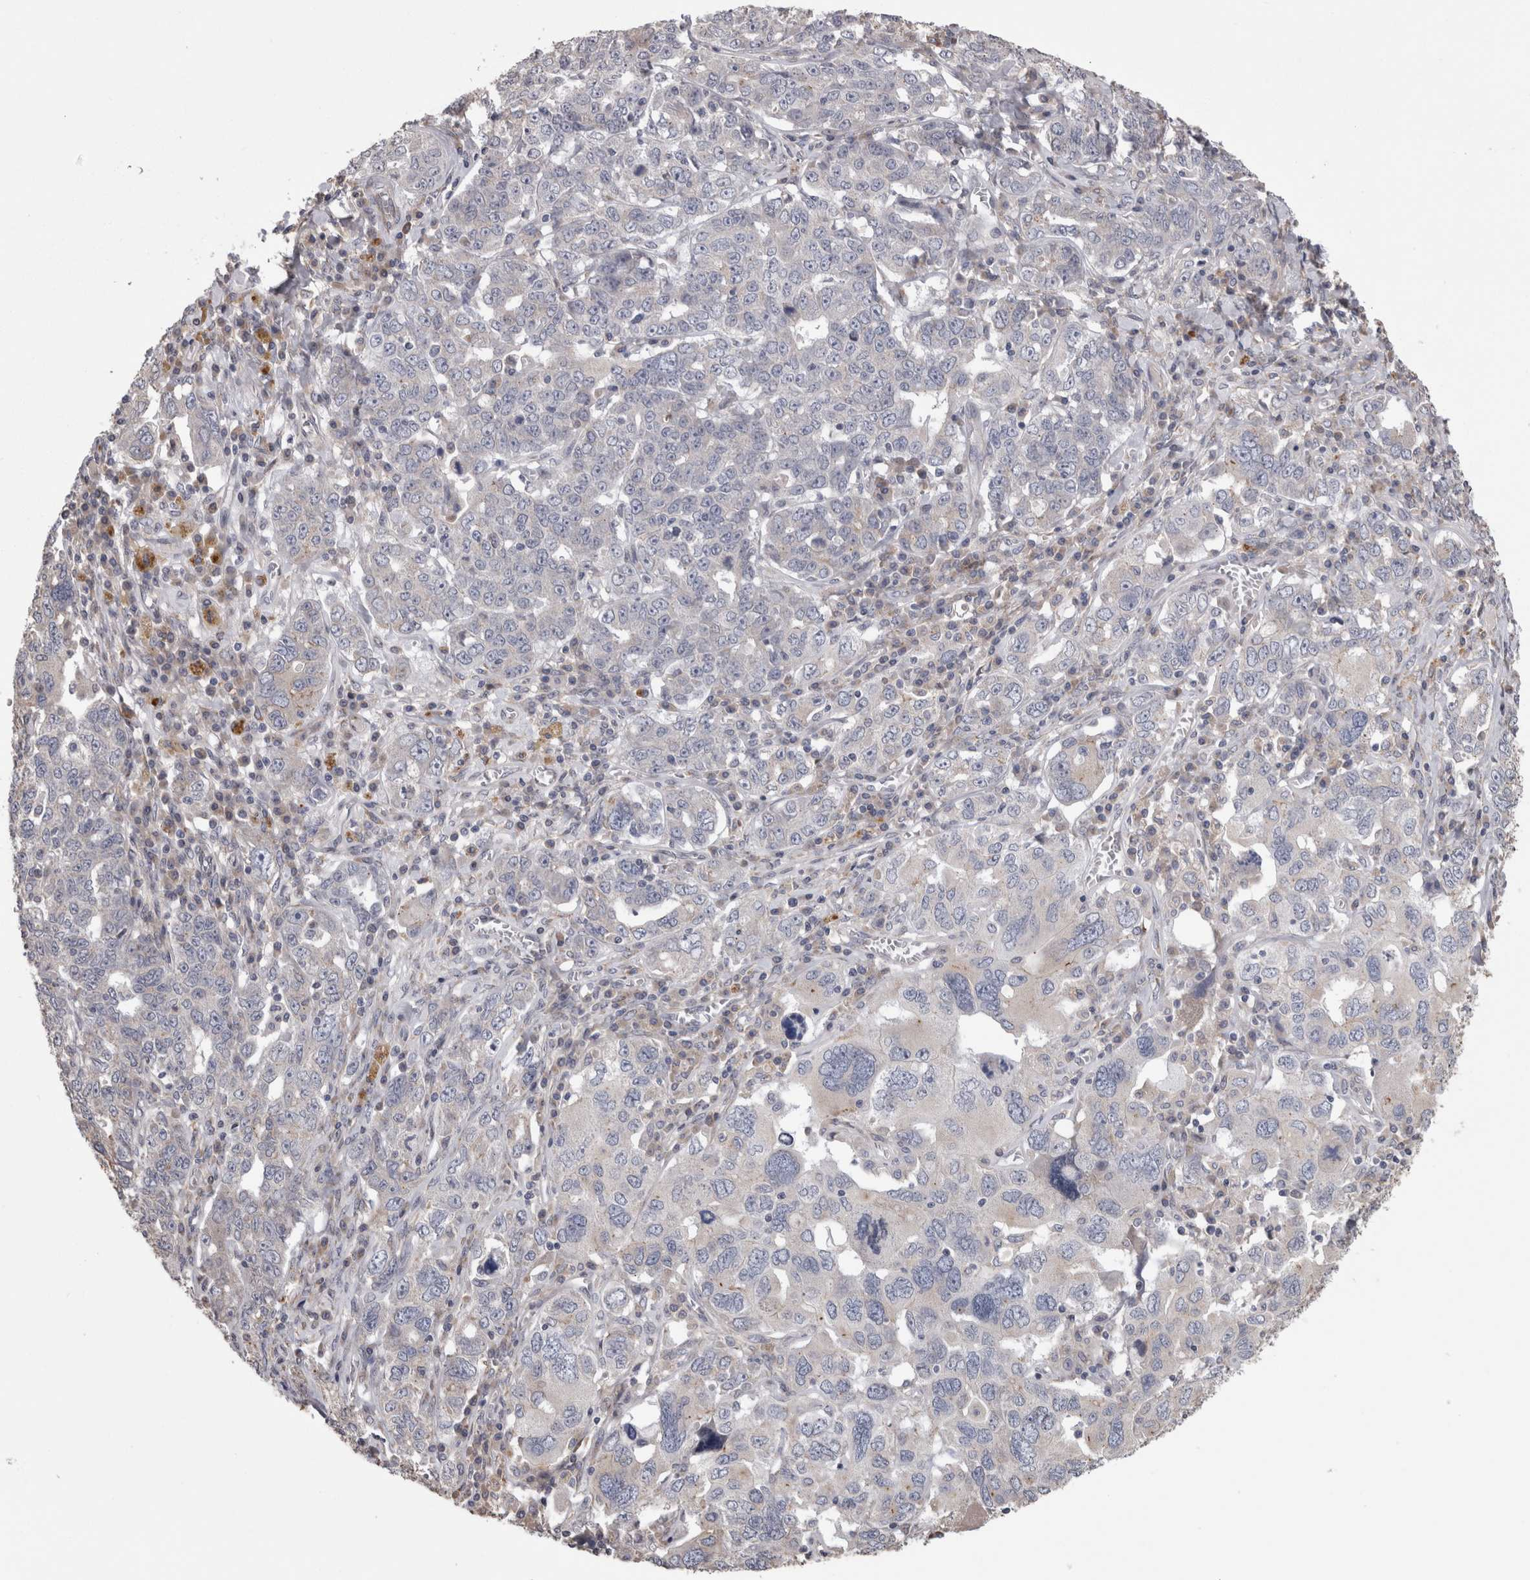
{"staining": {"intensity": "negative", "quantity": "none", "location": "none"}, "tissue": "ovarian cancer", "cell_type": "Tumor cells", "image_type": "cancer", "snomed": [{"axis": "morphology", "description": "Carcinoma, endometroid"}, {"axis": "topography", "description": "Ovary"}], "caption": "A micrograph of ovarian cancer (endometroid carcinoma) stained for a protein exhibits no brown staining in tumor cells. (DAB immunohistochemistry (IHC) visualized using brightfield microscopy, high magnification).", "gene": "STC1", "patient": {"sex": "female", "age": 62}}